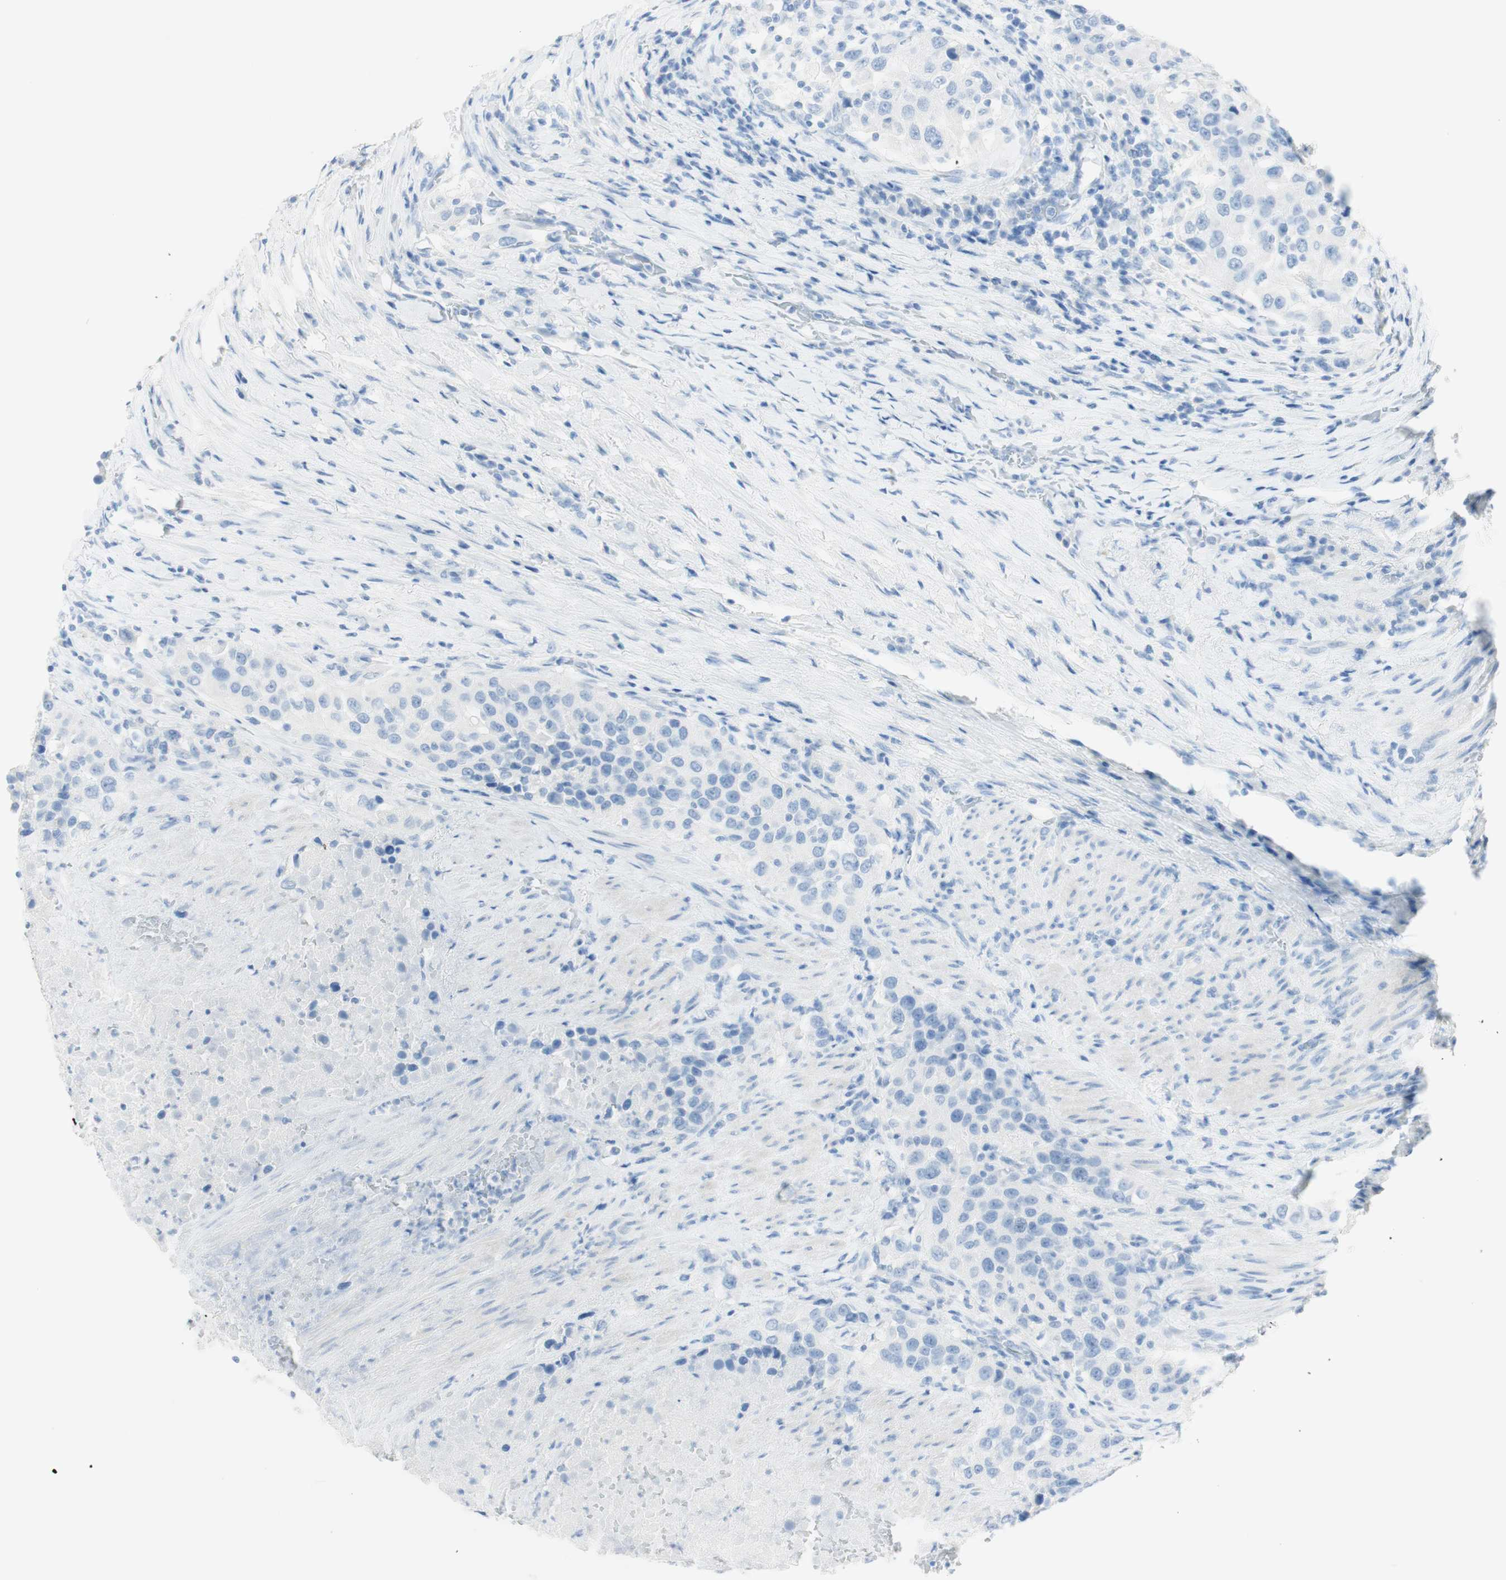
{"staining": {"intensity": "negative", "quantity": "none", "location": "none"}, "tissue": "urothelial cancer", "cell_type": "Tumor cells", "image_type": "cancer", "snomed": [{"axis": "morphology", "description": "Urothelial carcinoma, High grade"}, {"axis": "topography", "description": "Urinary bladder"}], "caption": "The photomicrograph exhibits no significant expression in tumor cells of urothelial cancer. Brightfield microscopy of immunohistochemistry (IHC) stained with DAB (brown) and hematoxylin (blue), captured at high magnification.", "gene": "TPO", "patient": {"sex": "female", "age": 80}}